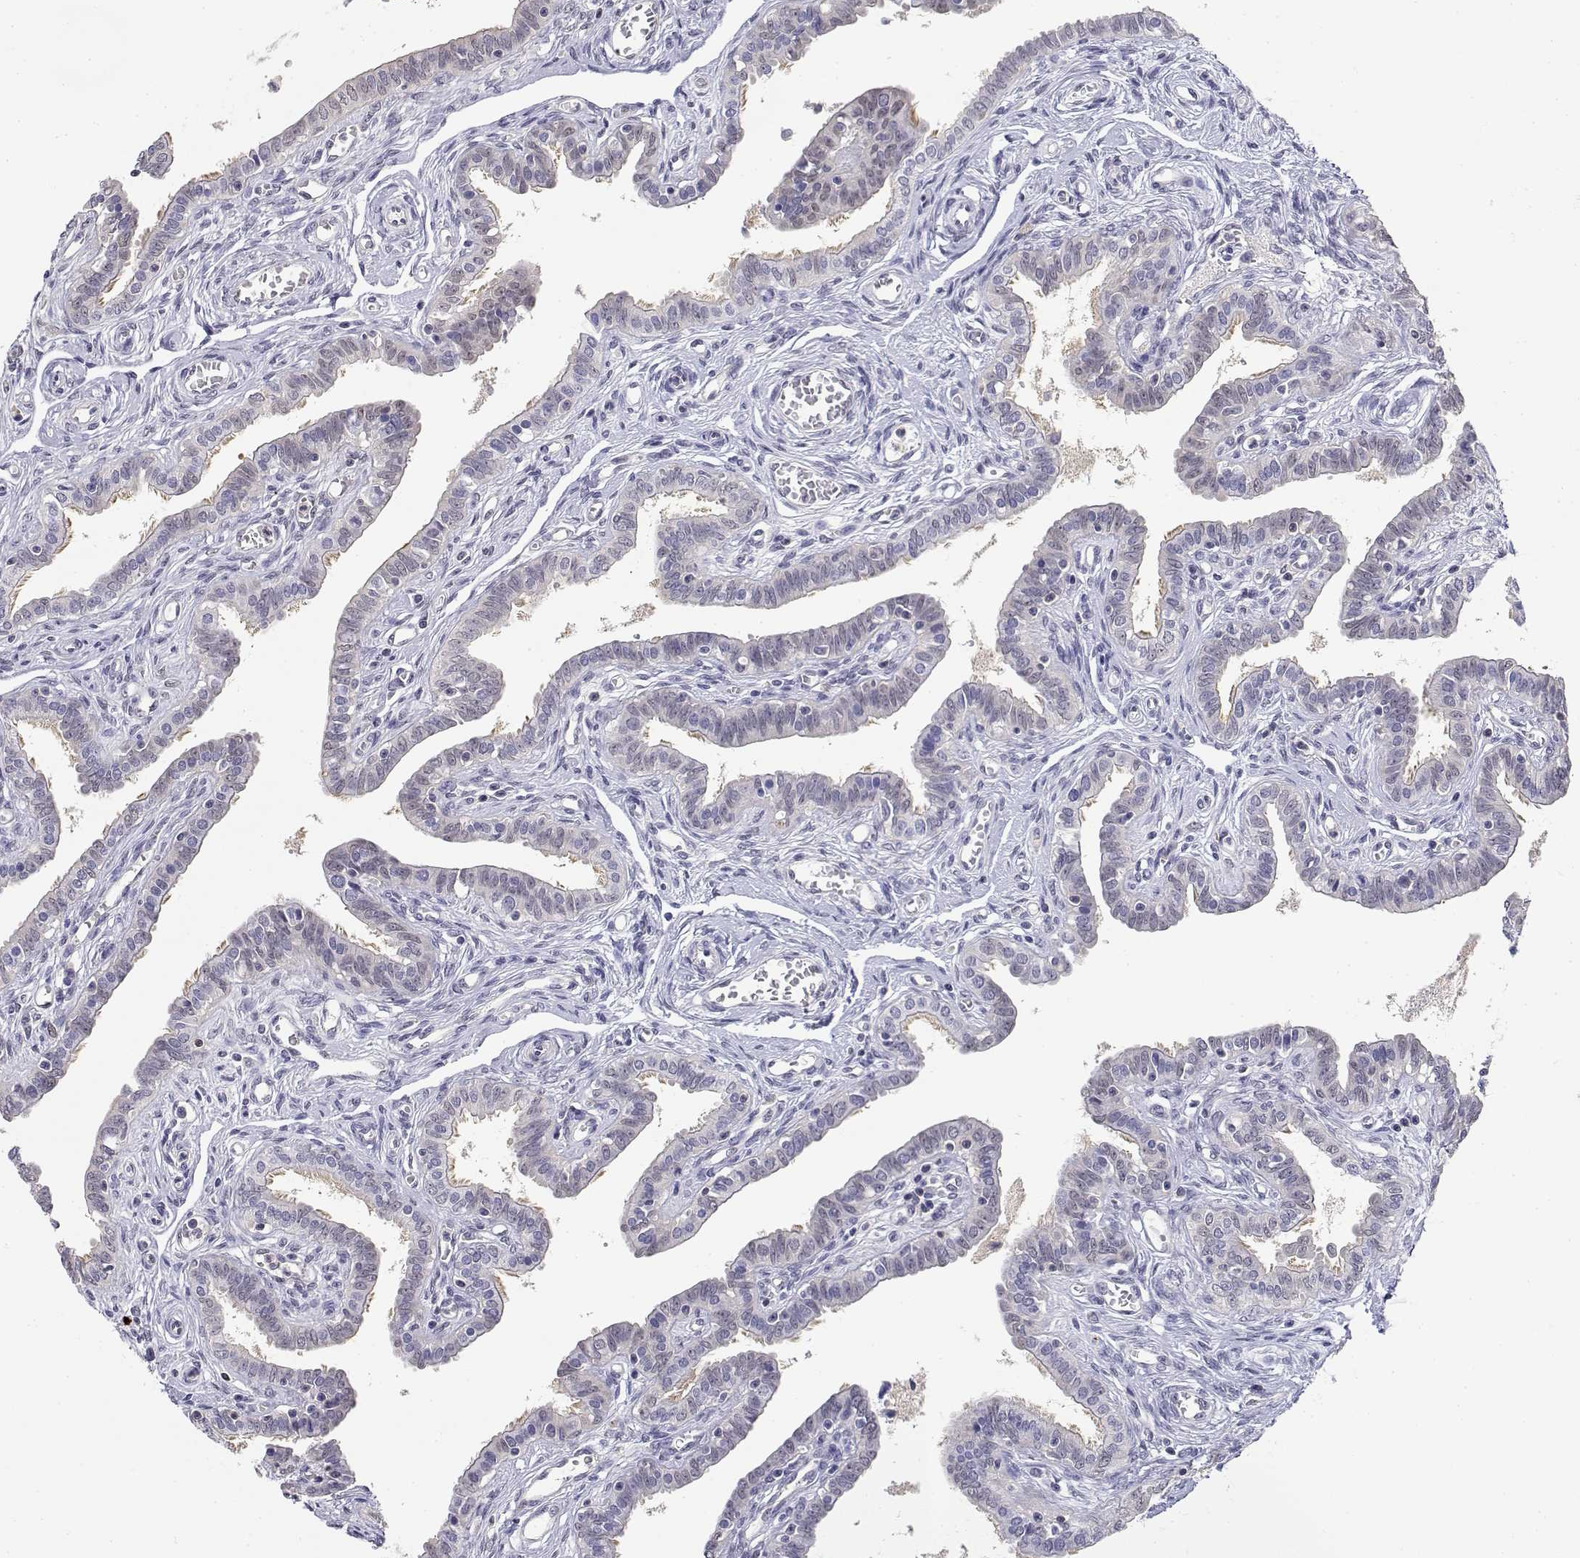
{"staining": {"intensity": "weak", "quantity": "25%-75%", "location": "cytoplasmic/membranous"}, "tissue": "fallopian tube", "cell_type": "Glandular cells", "image_type": "normal", "snomed": [{"axis": "morphology", "description": "Normal tissue, NOS"}, {"axis": "morphology", "description": "Carcinoma, endometroid"}, {"axis": "topography", "description": "Fallopian tube"}, {"axis": "topography", "description": "Ovary"}], "caption": "Human fallopian tube stained for a protein (brown) displays weak cytoplasmic/membranous positive expression in approximately 25%-75% of glandular cells.", "gene": "ADA", "patient": {"sex": "female", "age": 42}}